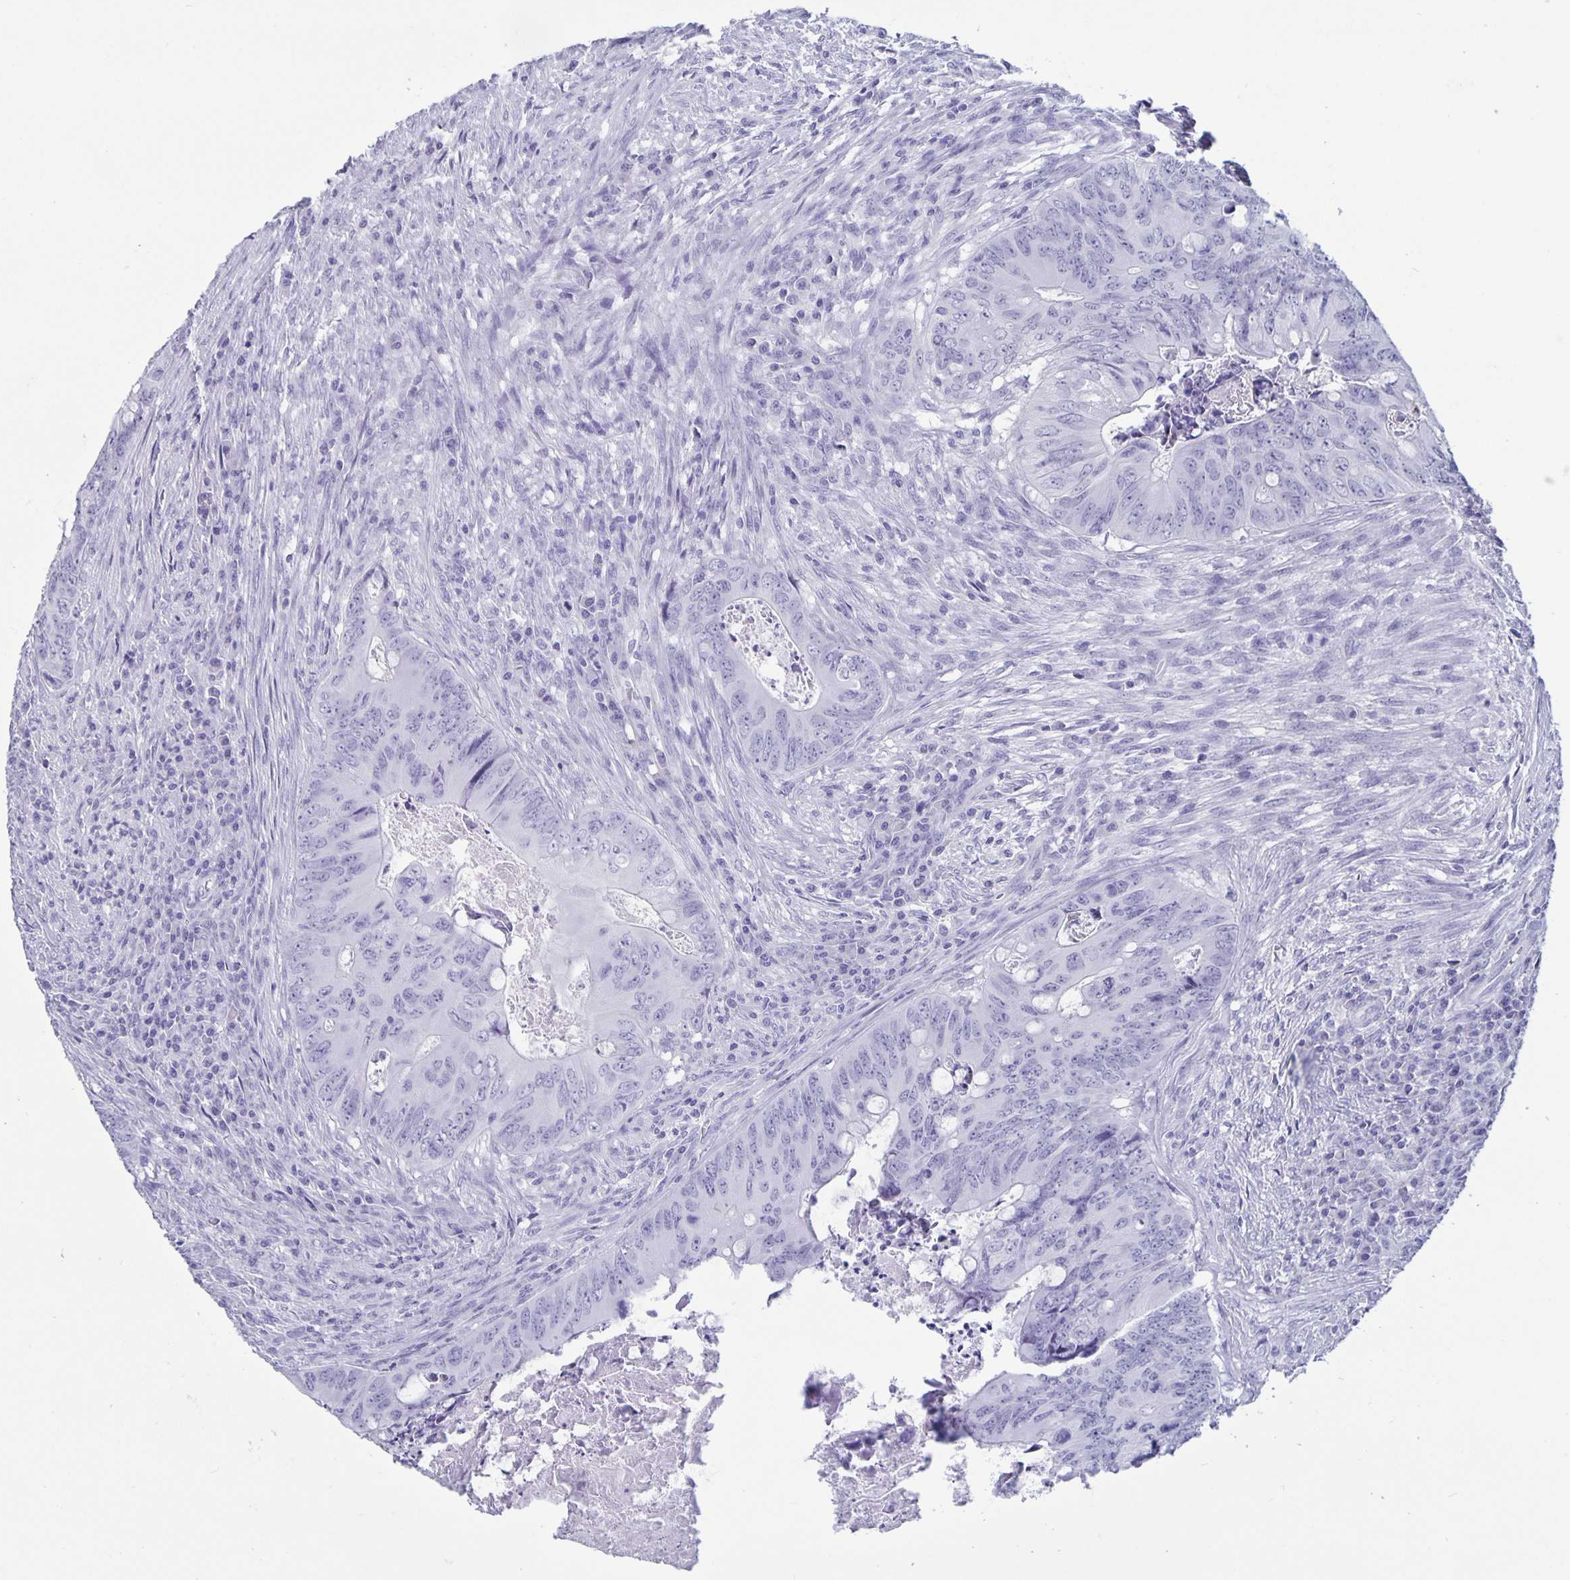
{"staining": {"intensity": "negative", "quantity": "none", "location": "none"}, "tissue": "colorectal cancer", "cell_type": "Tumor cells", "image_type": "cancer", "snomed": [{"axis": "morphology", "description": "Adenocarcinoma, NOS"}, {"axis": "topography", "description": "Colon"}], "caption": "Immunohistochemical staining of human colorectal cancer shows no significant expression in tumor cells.", "gene": "BPIFA3", "patient": {"sex": "female", "age": 74}}